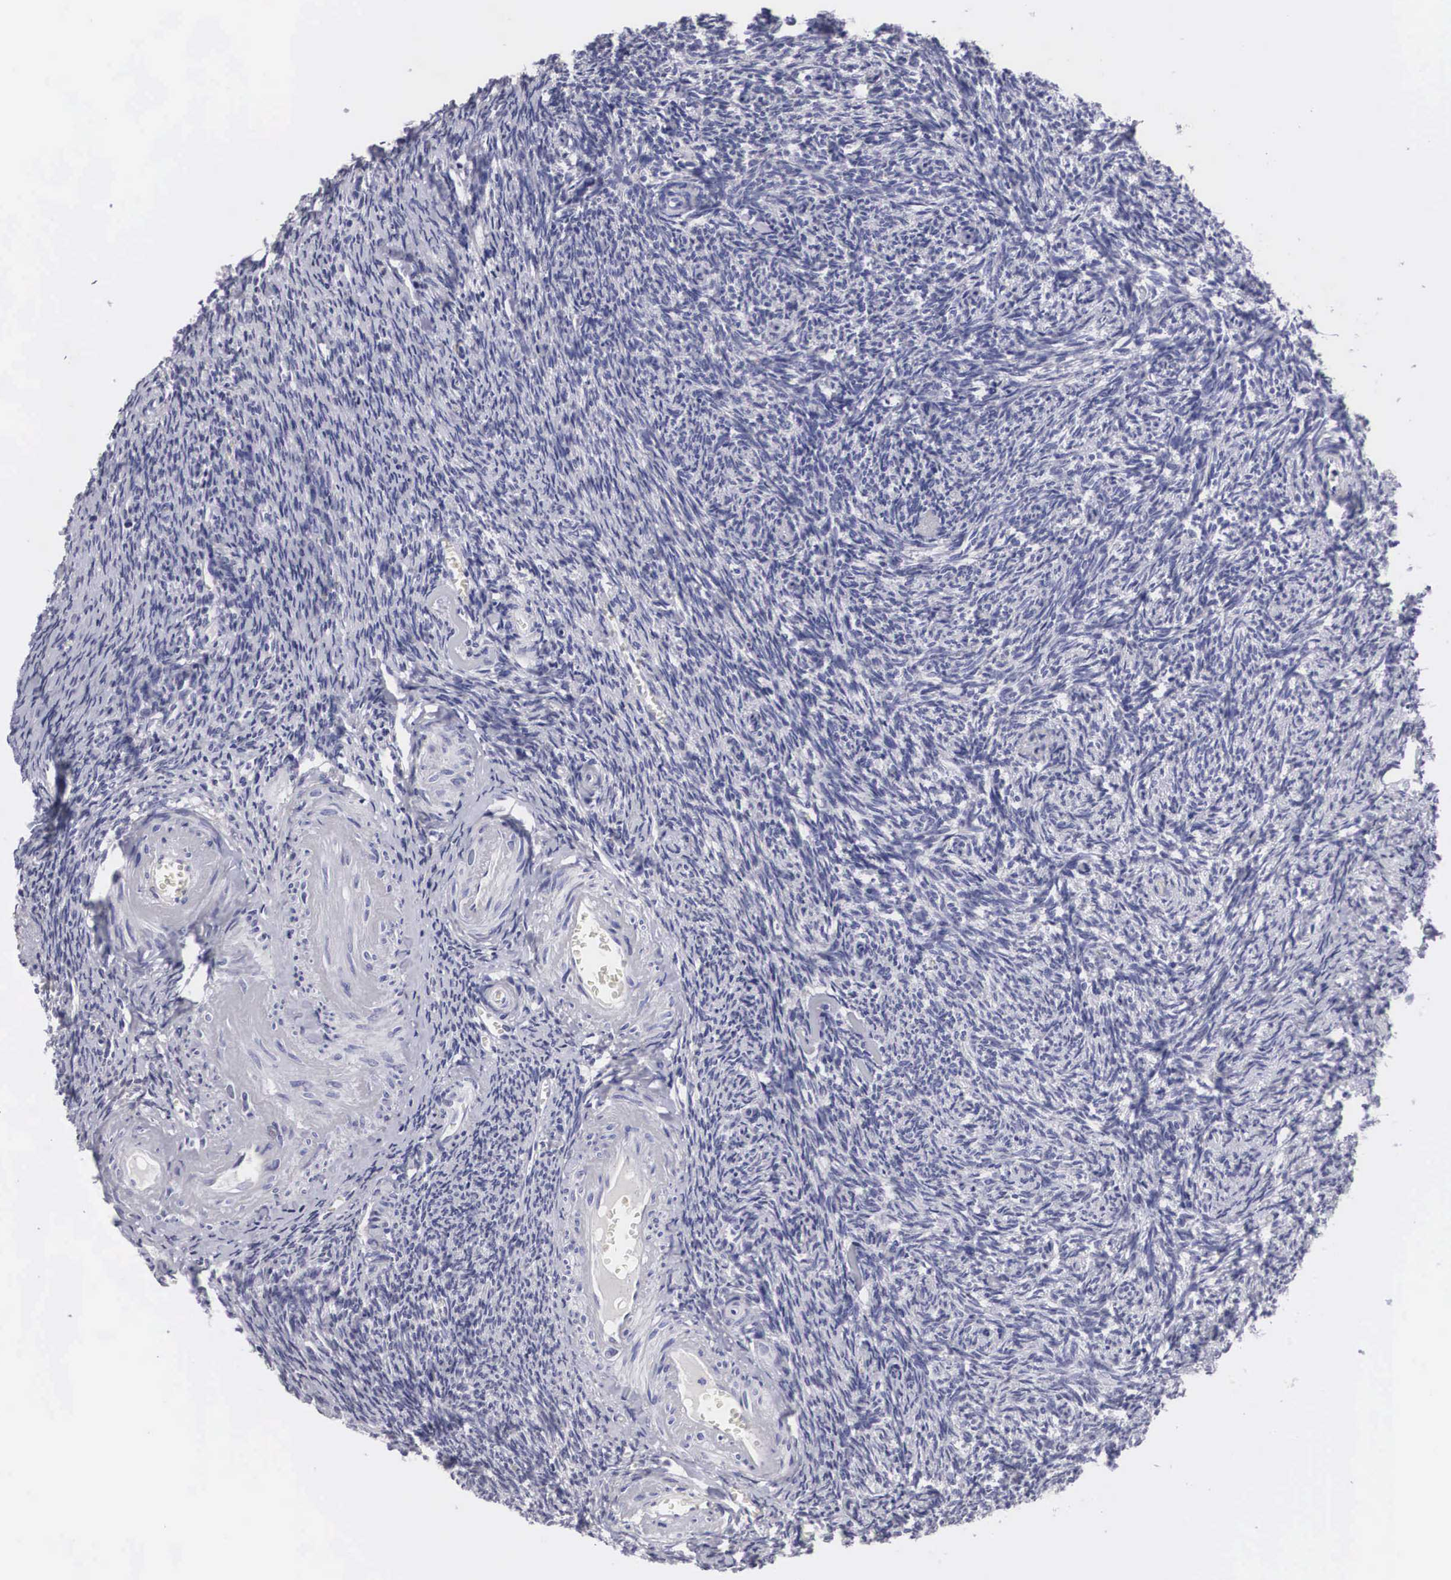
{"staining": {"intensity": "weak", "quantity": "25%-75%", "location": "cytoplasmic/membranous"}, "tissue": "ovary", "cell_type": "Follicle cells", "image_type": "normal", "snomed": [{"axis": "morphology", "description": "Normal tissue, NOS"}, {"axis": "topography", "description": "Ovary"}], "caption": "Protein expression by IHC shows weak cytoplasmic/membranous expression in about 25%-75% of follicle cells in normal ovary.", "gene": "ARMCX3", "patient": {"sex": "female", "age": 54}}